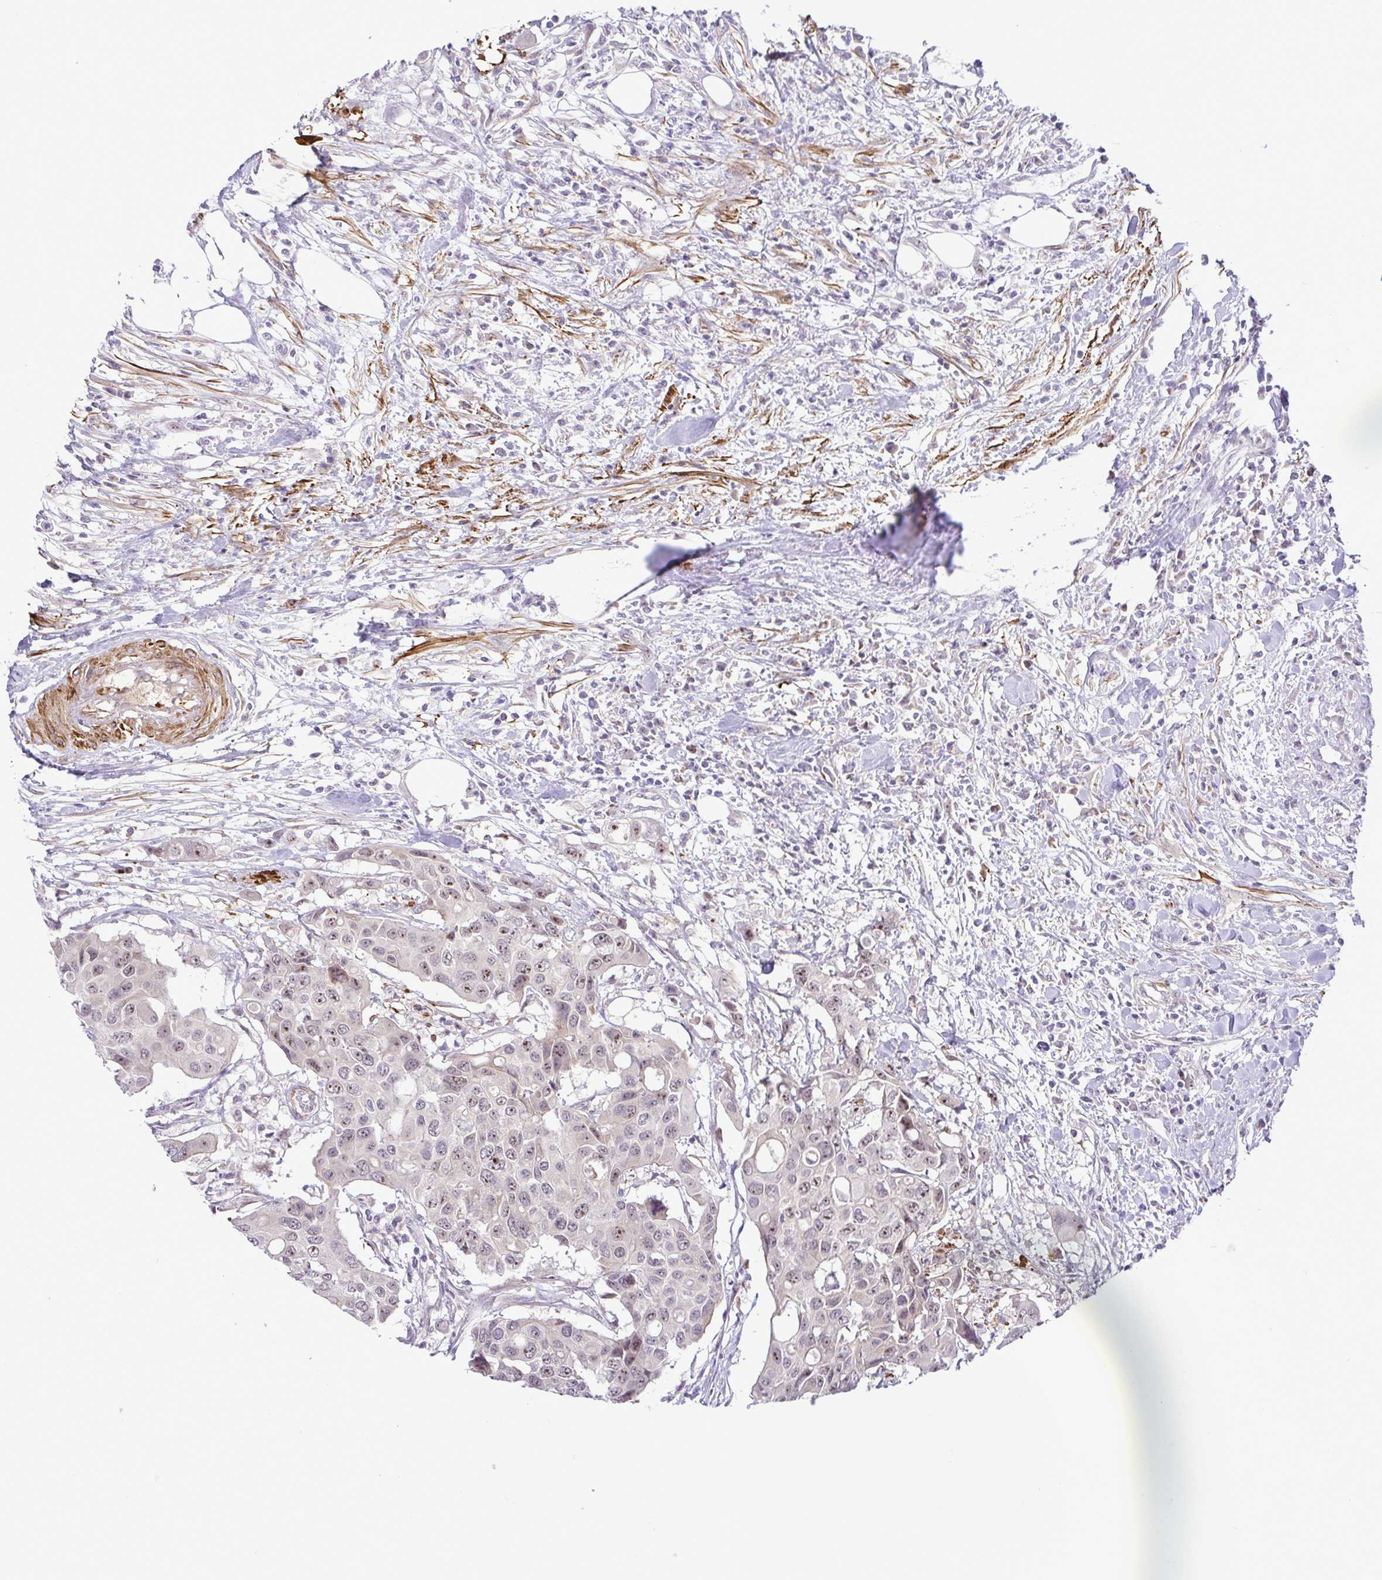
{"staining": {"intensity": "weak", "quantity": "<25%", "location": "nuclear"}, "tissue": "colorectal cancer", "cell_type": "Tumor cells", "image_type": "cancer", "snomed": [{"axis": "morphology", "description": "Adenocarcinoma, NOS"}, {"axis": "topography", "description": "Colon"}], "caption": "This image is of adenocarcinoma (colorectal) stained with immunohistochemistry (IHC) to label a protein in brown with the nuclei are counter-stained blue. There is no expression in tumor cells.", "gene": "RSL24D1", "patient": {"sex": "male", "age": 77}}